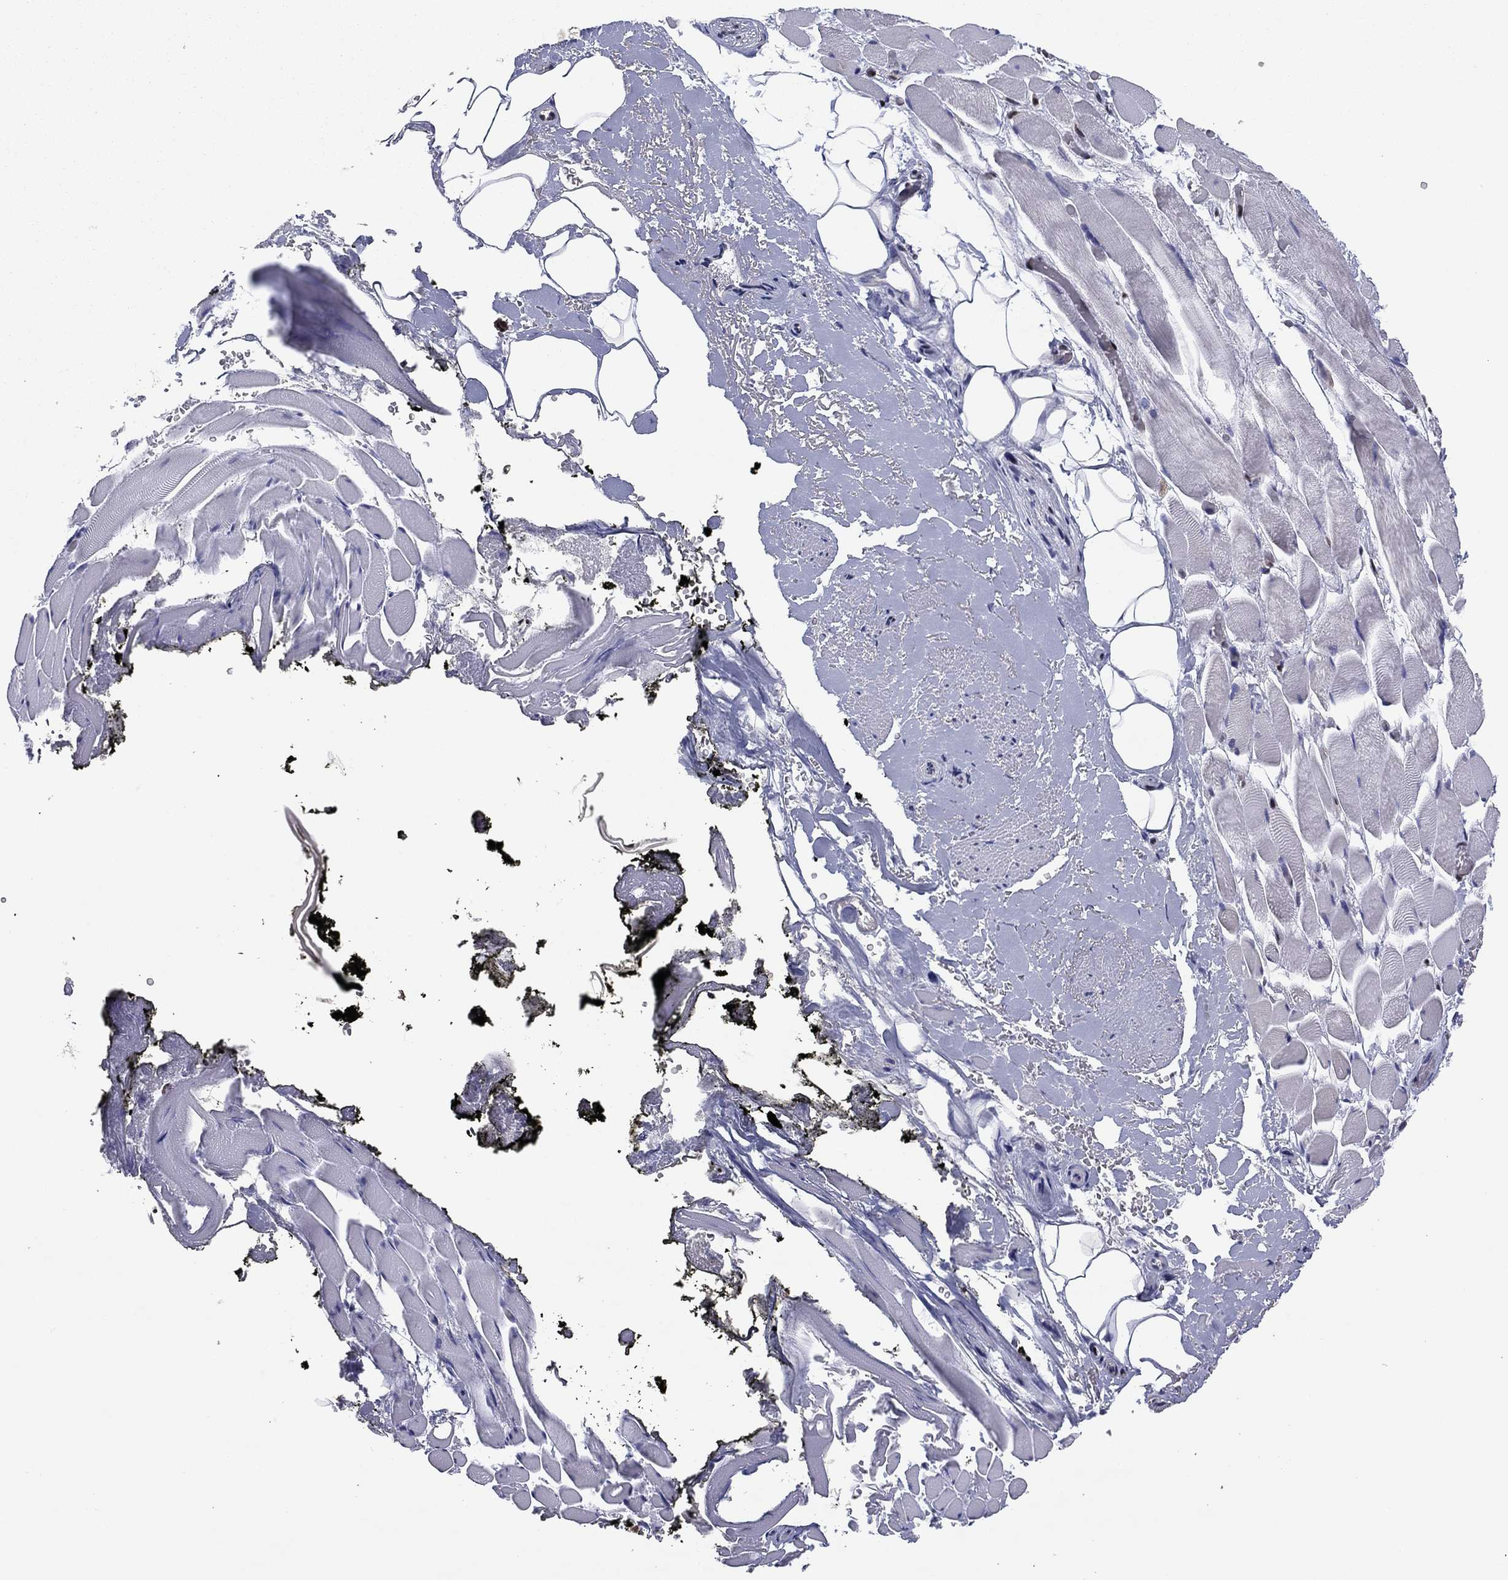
{"staining": {"intensity": "moderate", "quantity": "25%-75%", "location": "nuclear"}, "tissue": "adipose tissue", "cell_type": "Adipocytes", "image_type": "normal", "snomed": [{"axis": "morphology", "description": "Normal tissue, NOS"}, {"axis": "topography", "description": "Anal"}, {"axis": "topography", "description": "Peripheral nerve tissue"}], "caption": "This photomicrograph reveals normal adipose tissue stained with IHC to label a protein in brown. The nuclear of adipocytes show moderate positivity for the protein. Nuclei are counter-stained blue.", "gene": "N4BP2", "patient": {"sex": "male", "age": 53}}